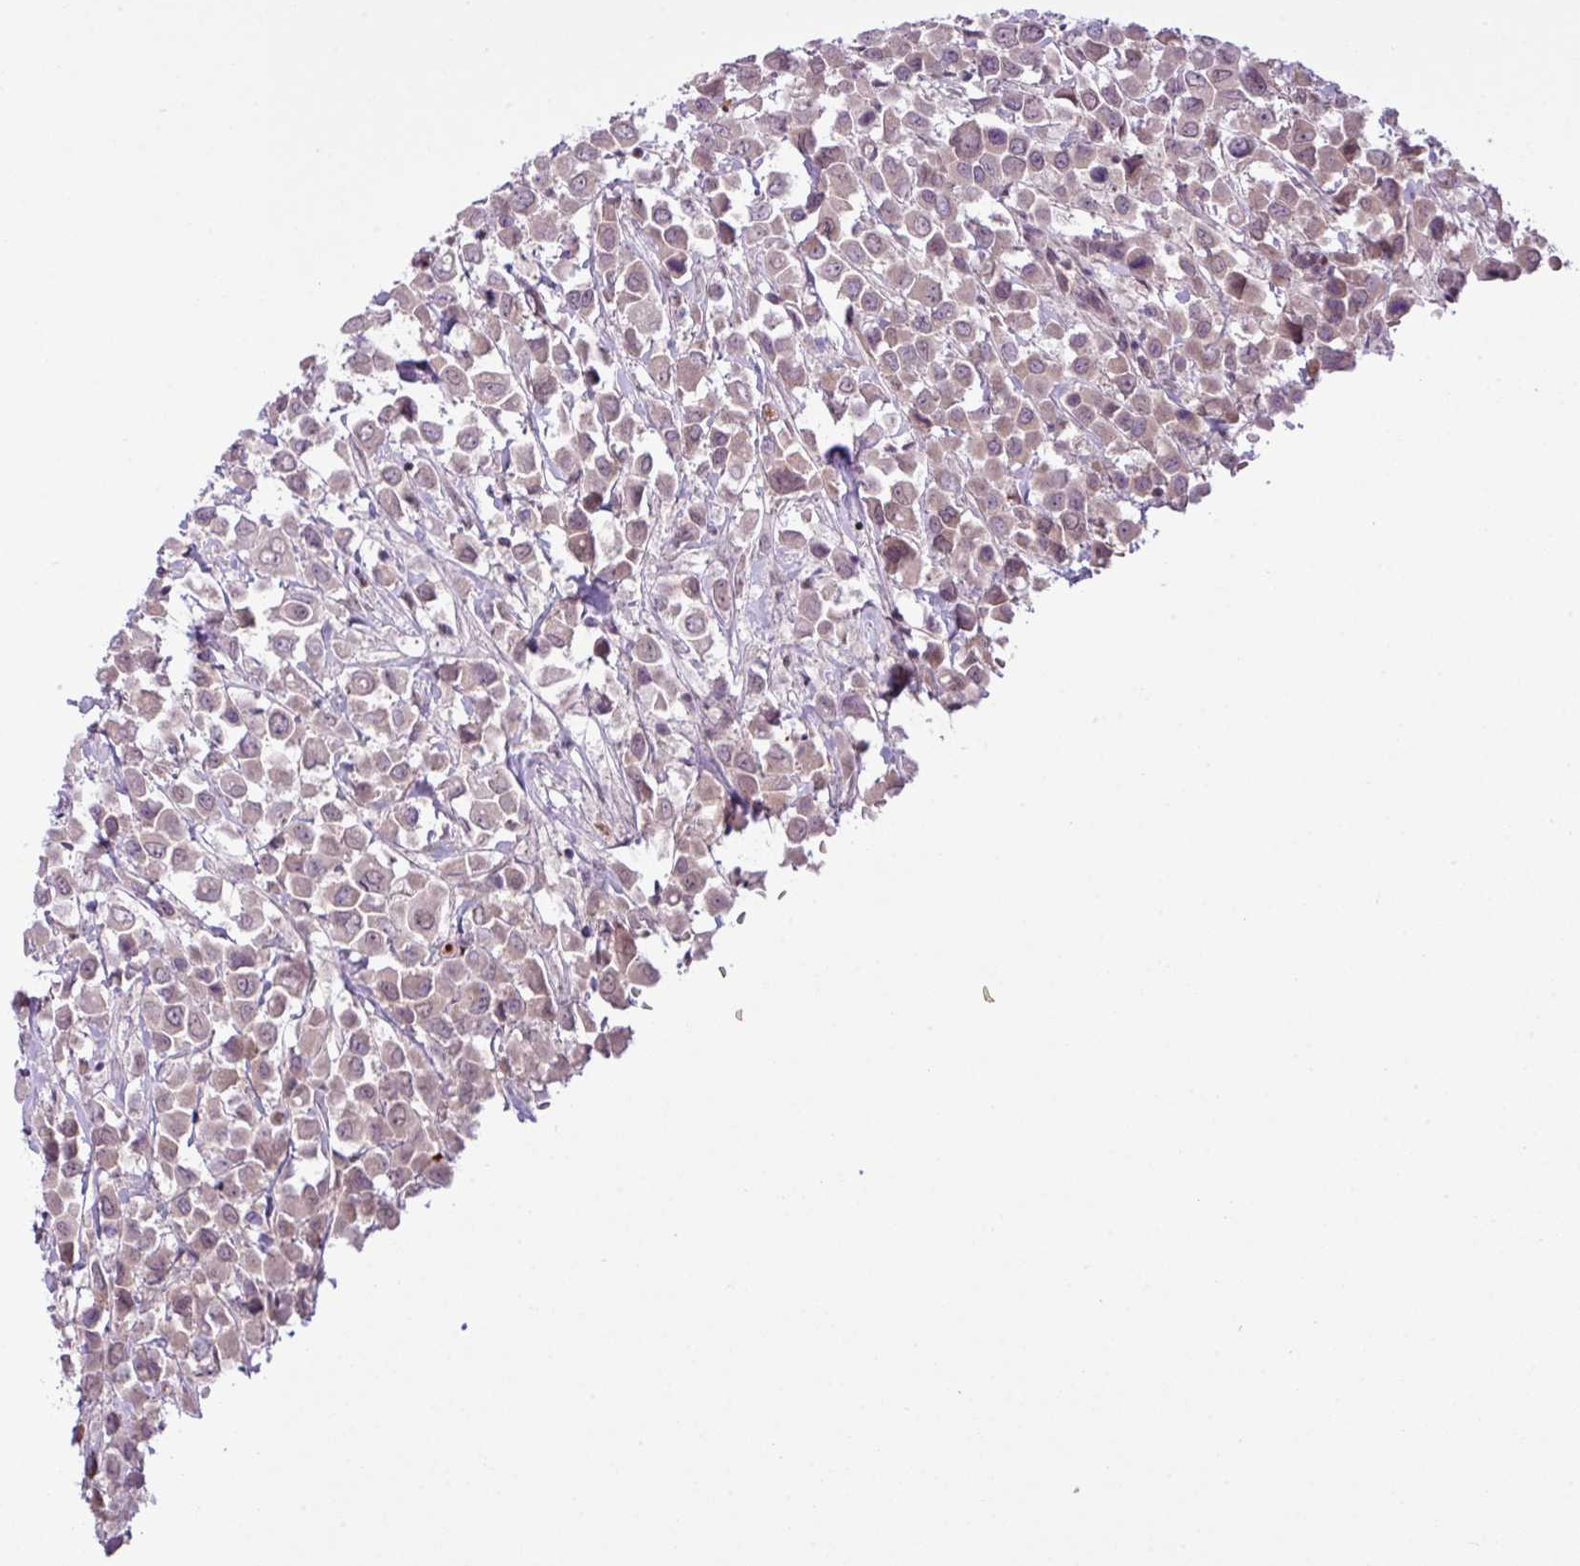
{"staining": {"intensity": "weak", "quantity": "<25%", "location": "nuclear"}, "tissue": "breast cancer", "cell_type": "Tumor cells", "image_type": "cancer", "snomed": [{"axis": "morphology", "description": "Duct carcinoma"}, {"axis": "topography", "description": "Breast"}], "caption": "Intraductal carcinoma (breast) was stained to show a protein in brown. There is no significant expression in tumor cells. The staining is performed using DAB (3,3'-diaminobenzidine) brown chromogen with nuclei counter-stained in using hematoxylin.", "gene": "PRDM5", "patient": {"sex": "female", "age": 61}}